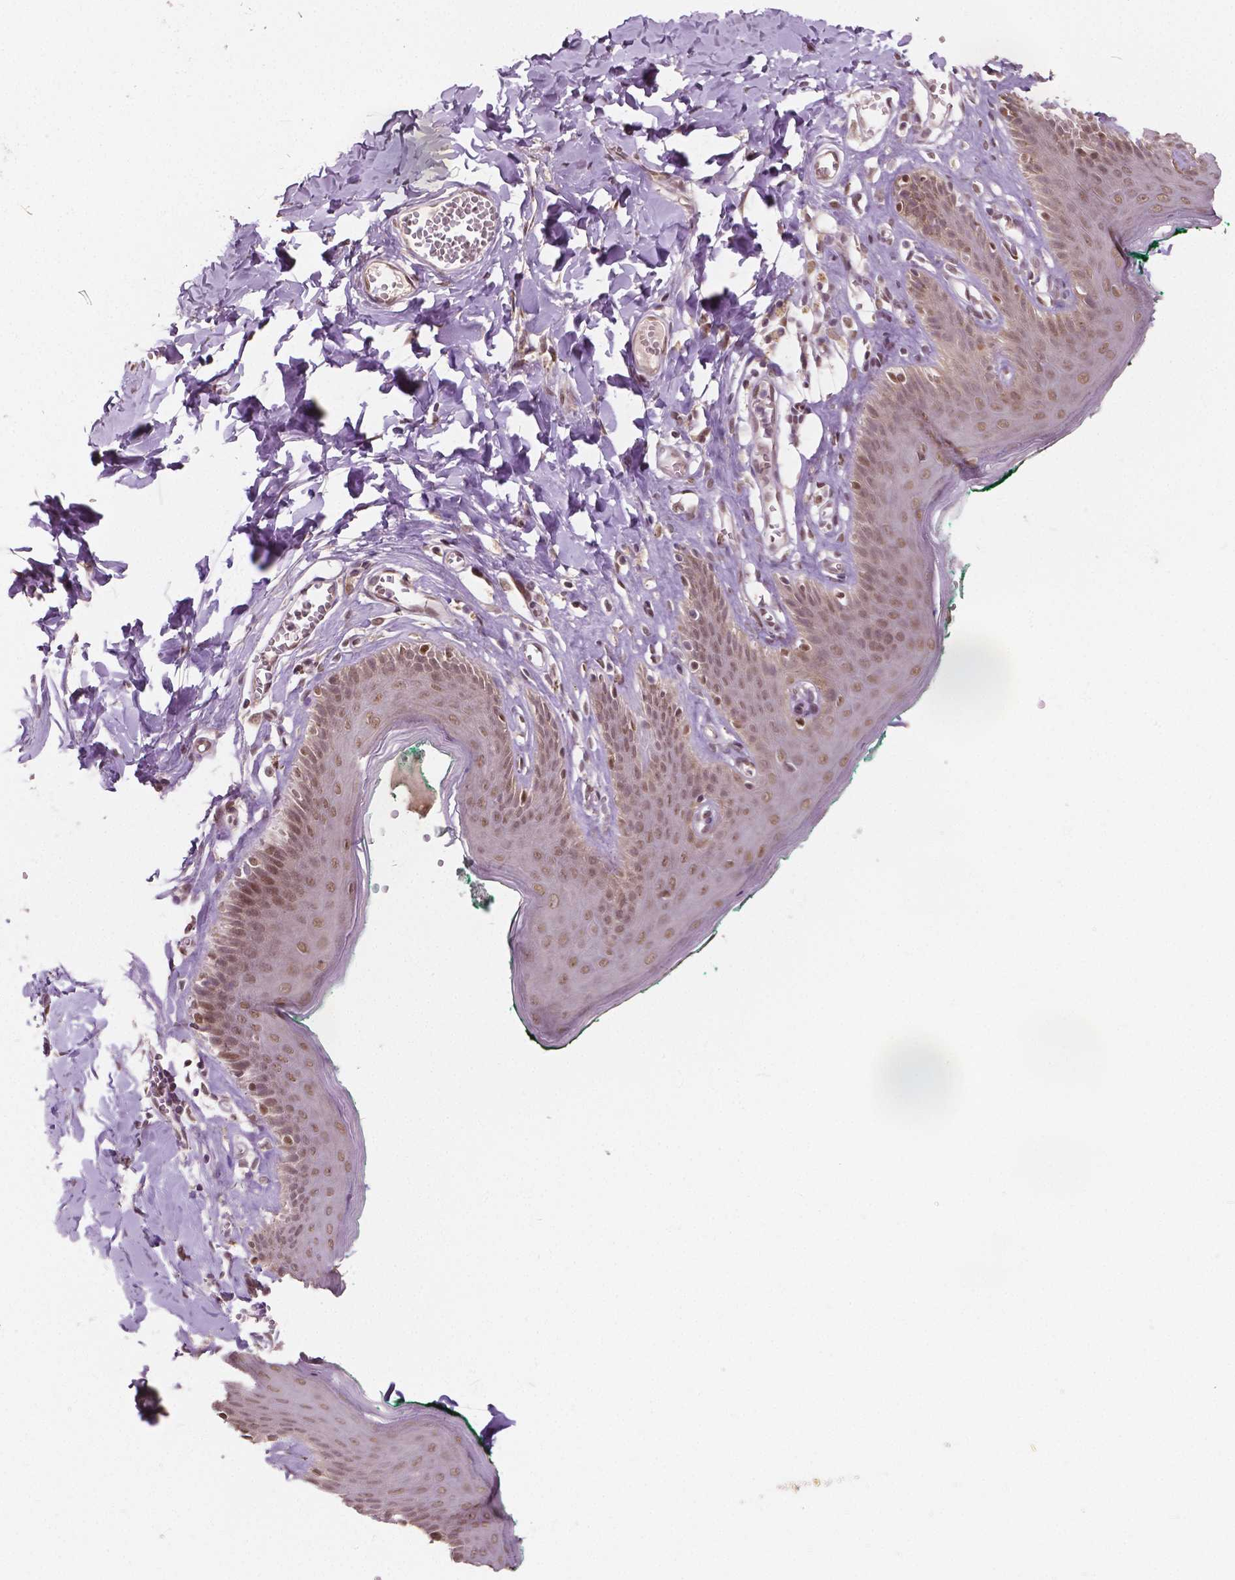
{"staining": {"intensity": "weak", "quantity": ">75%", "location": "nuclear"}, "tissue": "skin", "cell_type": "Epidermal cells", "image_type": "normal", "snomed": [{"axis": "morphology", "description": "Normal tissue, NOS"}, {"axis": "topography", "description": "Vulva"}, {"axis": "topography", "description": "Peripheral nerve tissue"}], "caption": "Immunohistochemistry (IHC) of unremarkable skin reveals low levels of weak nuclear positivity in about >75% of epidermal cells.", "gene": "HMBOX1", "patient": {"sex": "female", "age": 66}}